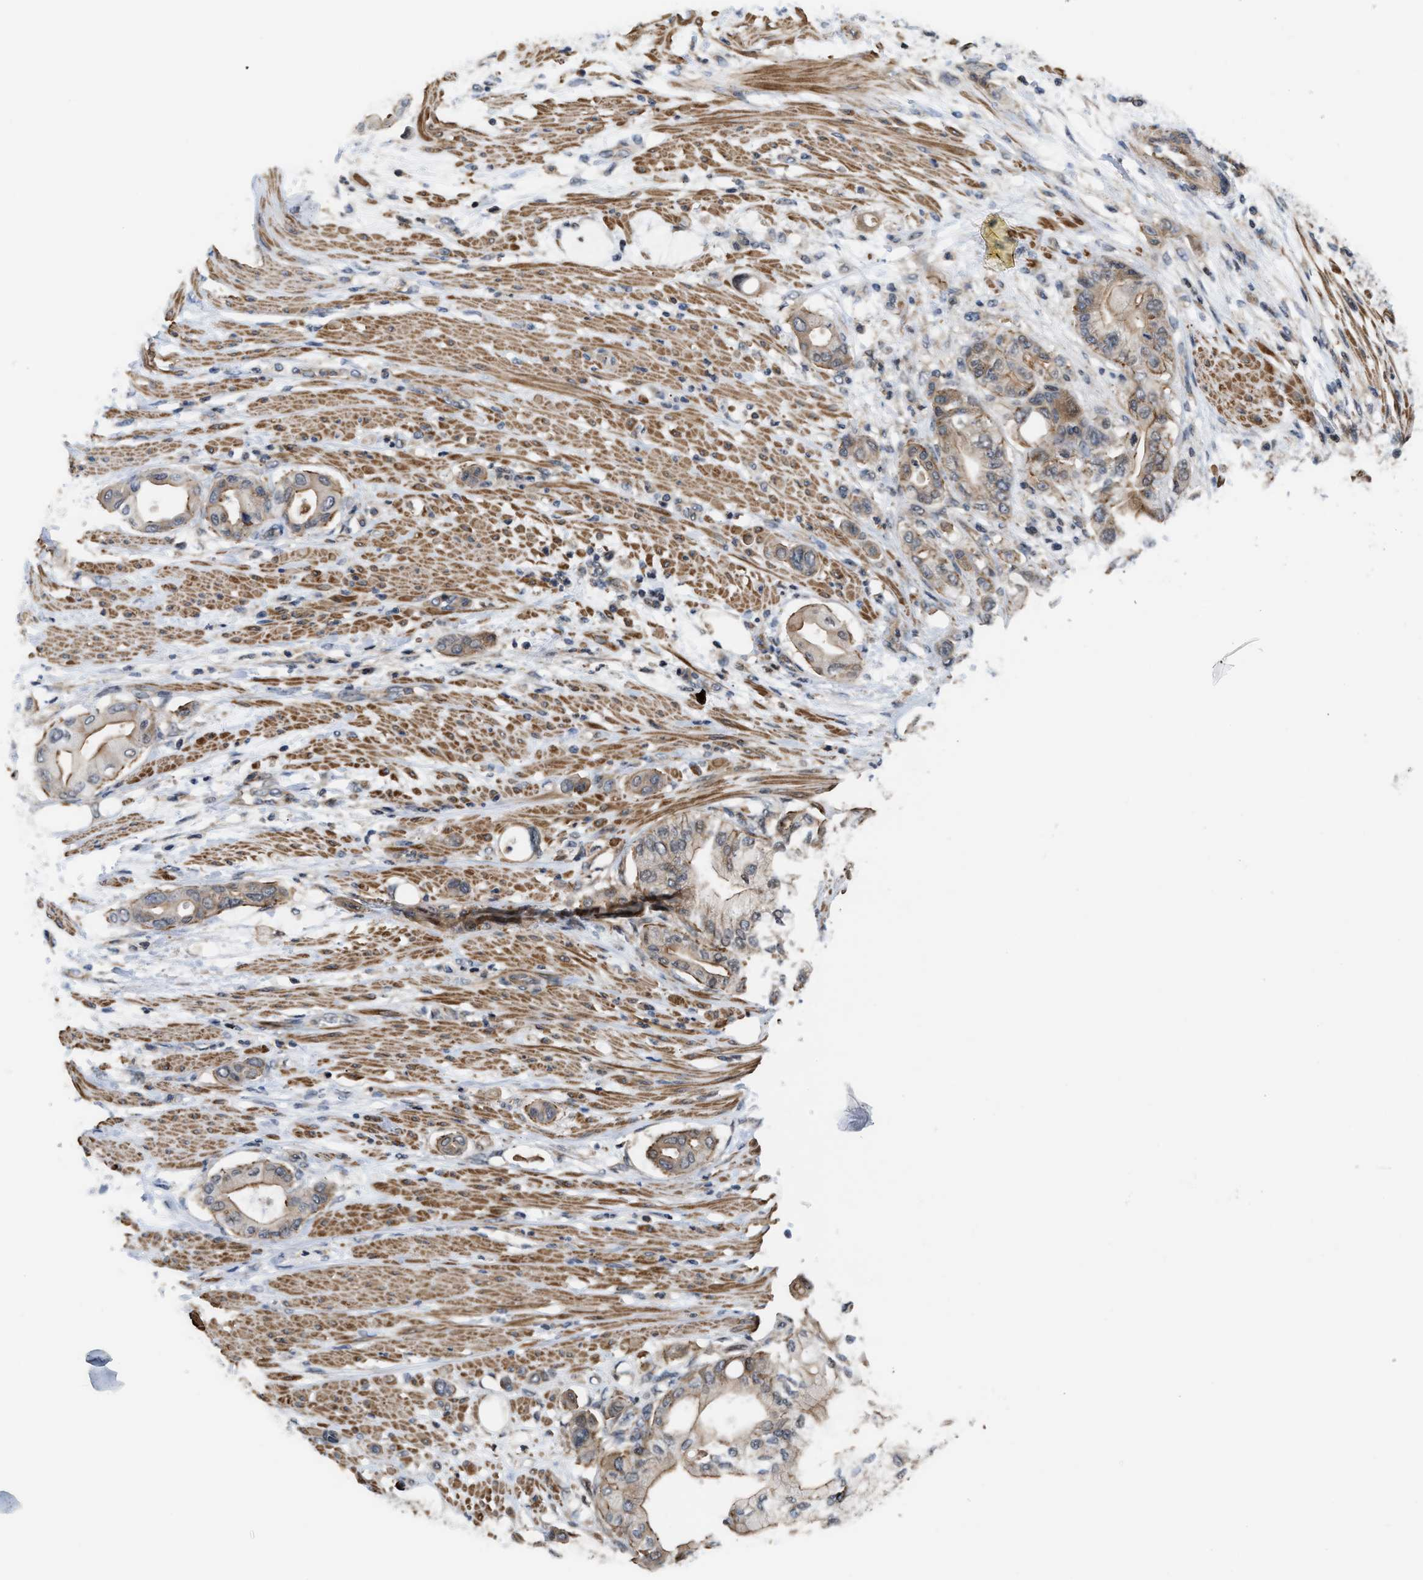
{"staining": {"intensity": "weak", "quantity": ">75%", "location": "cytoplasmic/membranous"}, "tissue": "pancreatic cancer", "cell_type": "Tumor cells", "image_type": "cancer", "snomed": [{"axis": "morphology", "description": "Adenocarcinoma, NOS"}, {"axis": "morphology", "description": "Adenocarcinoma, metastatic, NOS"}, {"axis": "topography", "description": "Lymph node"}, {"axis": "topography", "description": "Pancreas"}, {"axis": "topography", "description": "Duodenum"}], "caption": "This image demonstrates pancreatic adenocarcinoma stained with immunohistochemistry (IHC) to label a protein in brown. The cytoplasmic/membranous of tumor cells show weak positivity for the protein. Nuclei are counter-stained blue.", "gene": "STAU2", "patient": {"sex": "female", "age": 64}}